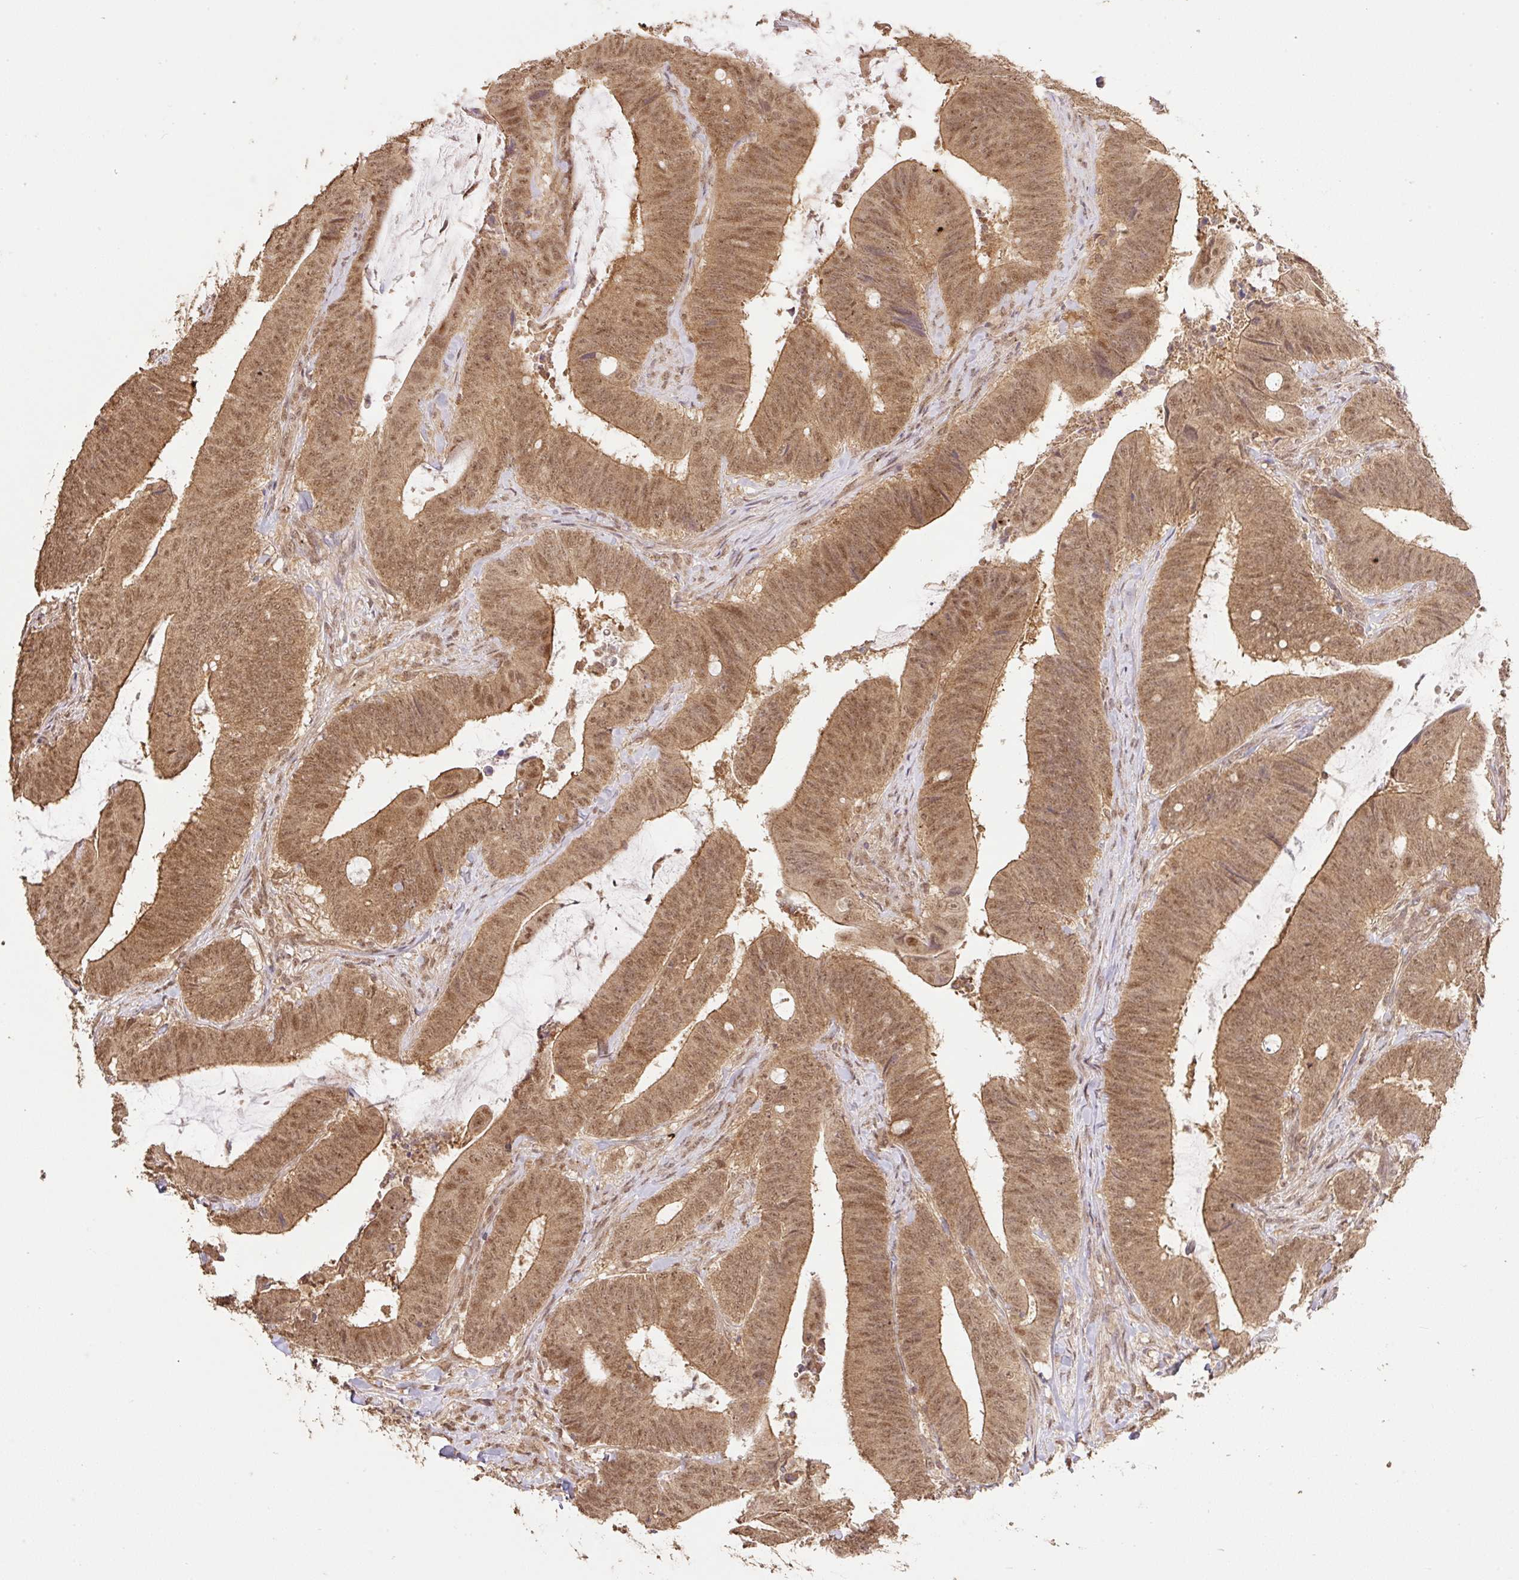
{"staining": {"intensity": "moderate", "quantity": ">75%", "location": "cytoplasmic/membranous,nuclear"}, "tissue": "colorectal cancer", "cell_type": "Tumor cells", "image_type": "cancer", "snomed": [{"axis": "morphology", "description": "Adenocarcinoma, NOS"}, {"axis": "topography", "description": "Colon"}], "caption": "Tumor cells display moderate cytoplasmic/membranous and nuclear expression in approximately >75% of cells in colorectal cancer.", "gene": "VPS25", "patient": {"sex": "female", "age": 43}}